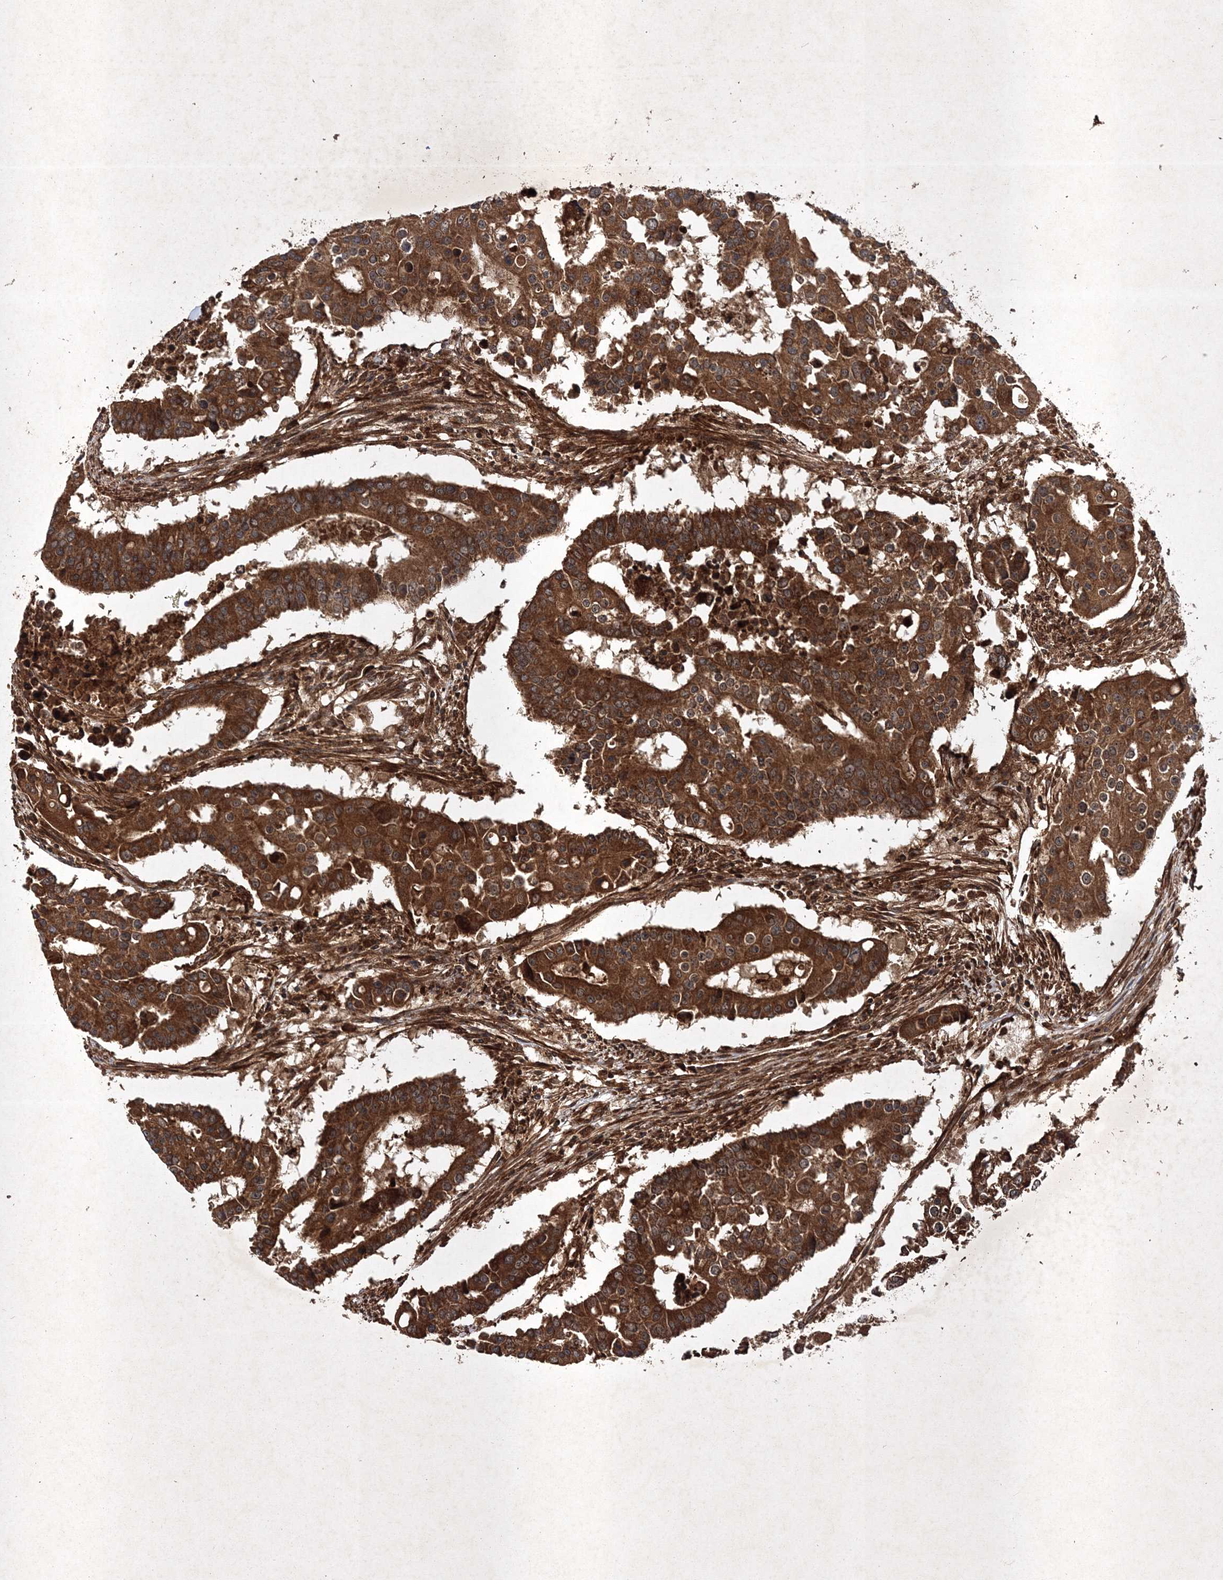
{"staining": {"intensity": "strong", "quantity": ">75%", "location": "cytoplasmic/membranous"}, "tissue": "colorectal cancer", "cell_type": "Tumor cells", "image_type": "cancer", "snomed": [{"axis": "morphology", "description": "Adenocarcinoma, NOS"}, {"axis": "topography", "description": "Colon"}], "caption": "The histopathology image shows a brown stain indicating the presence of a protein in the cytoplasmic/membranous of tumor cells in adenocarcinoma (colorectal).", "gene": "DNAJC13", "patient": {"sex": "male", "age": 77}}